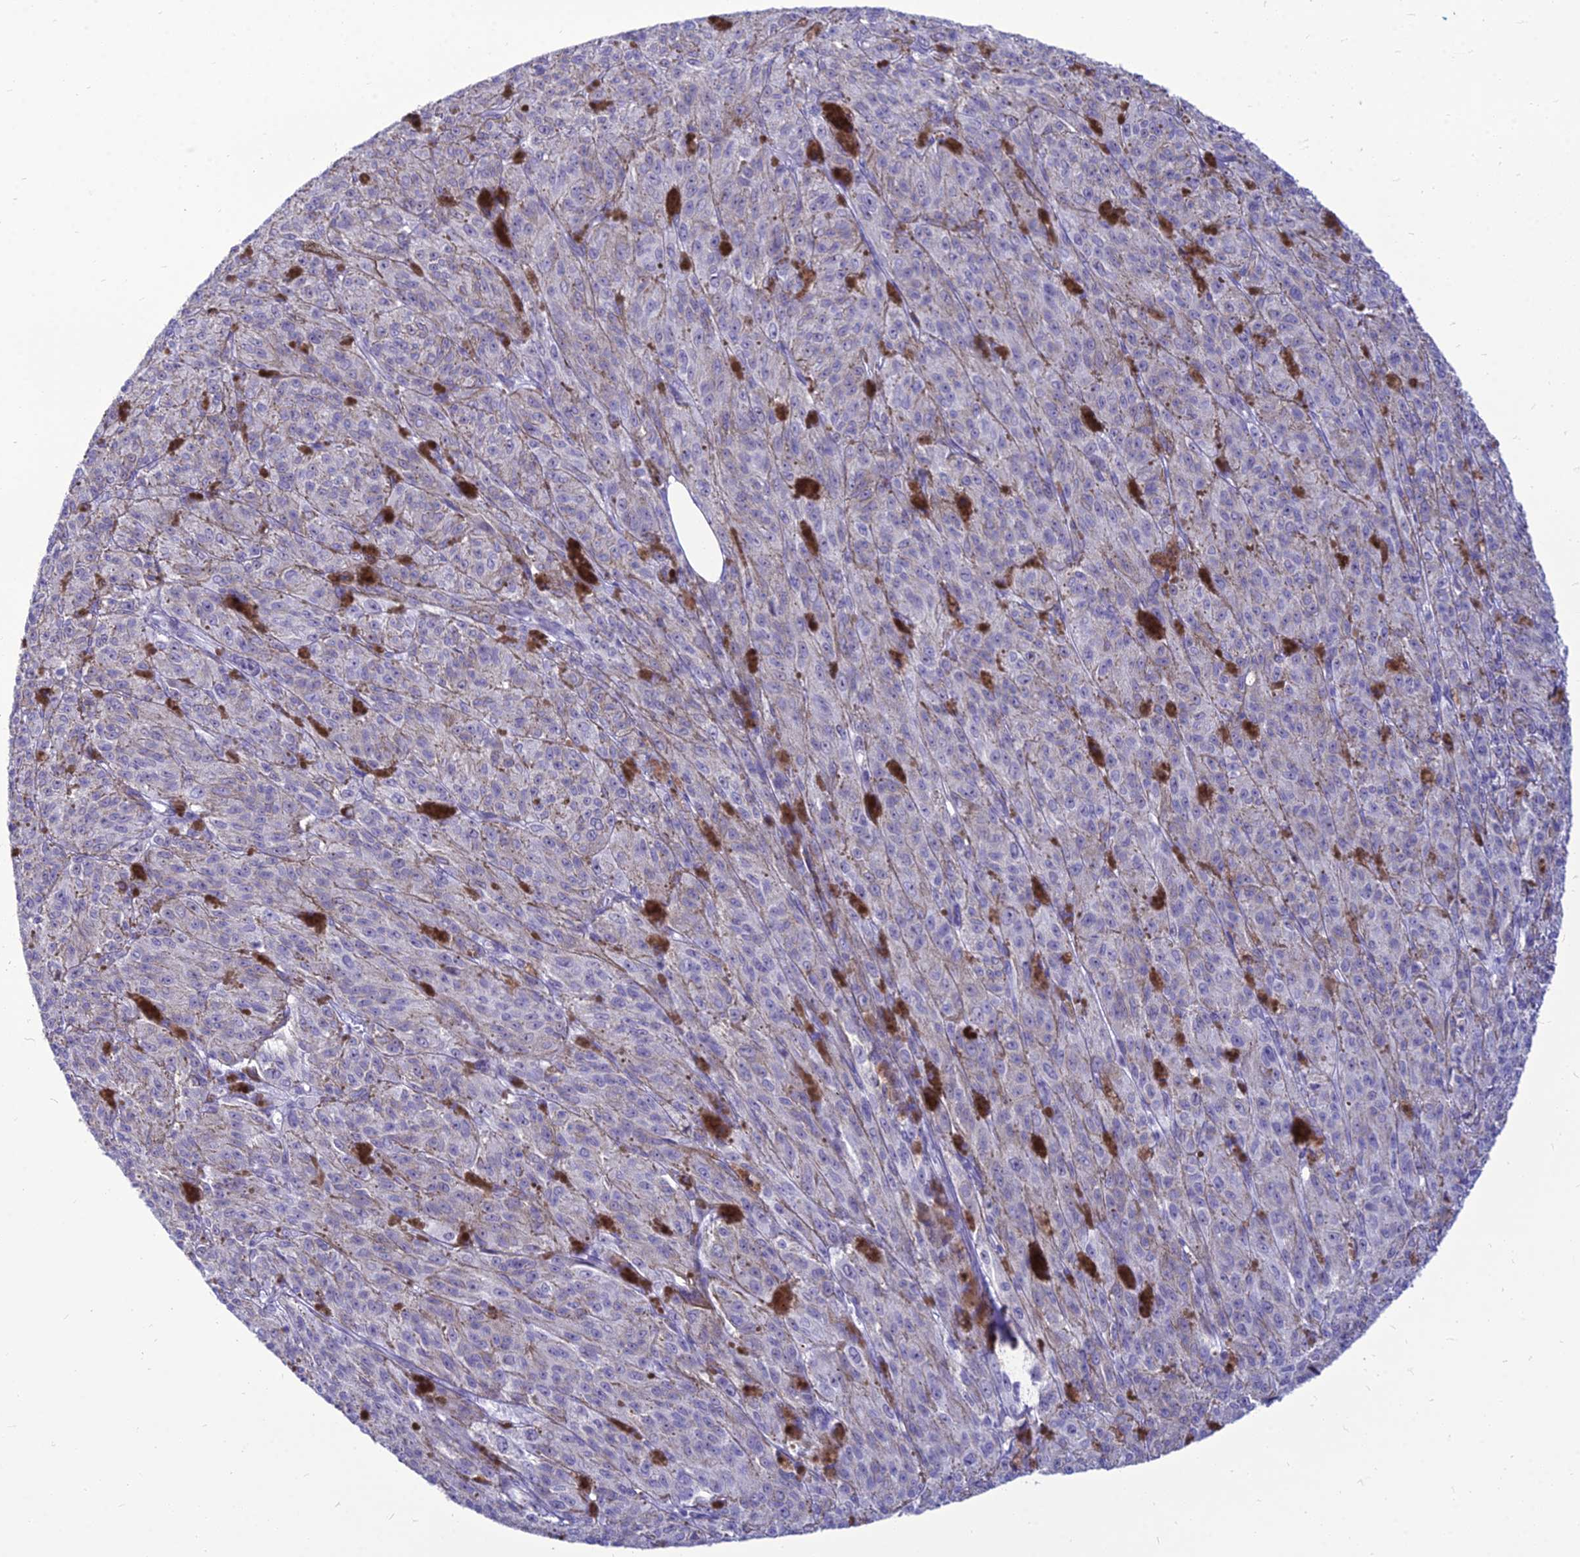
{"staining": {"intensity": "negative", "quantity": "none", "location": "none"}, "tissue": "melanoma", "cell_type": "Tumor cells", "image_type": "cancer", "snomed": [{"axis": "morphology", "description": "Malignant melanoma, NOS"}, {"axis": "topography", "description": "Skin"}], "caption": "Human malignant melanoma stained for a protein using IHC reveals no positivity in tumor cells.", "gene": "DHX40", "patient": {"sex": "female", "age": 52}}